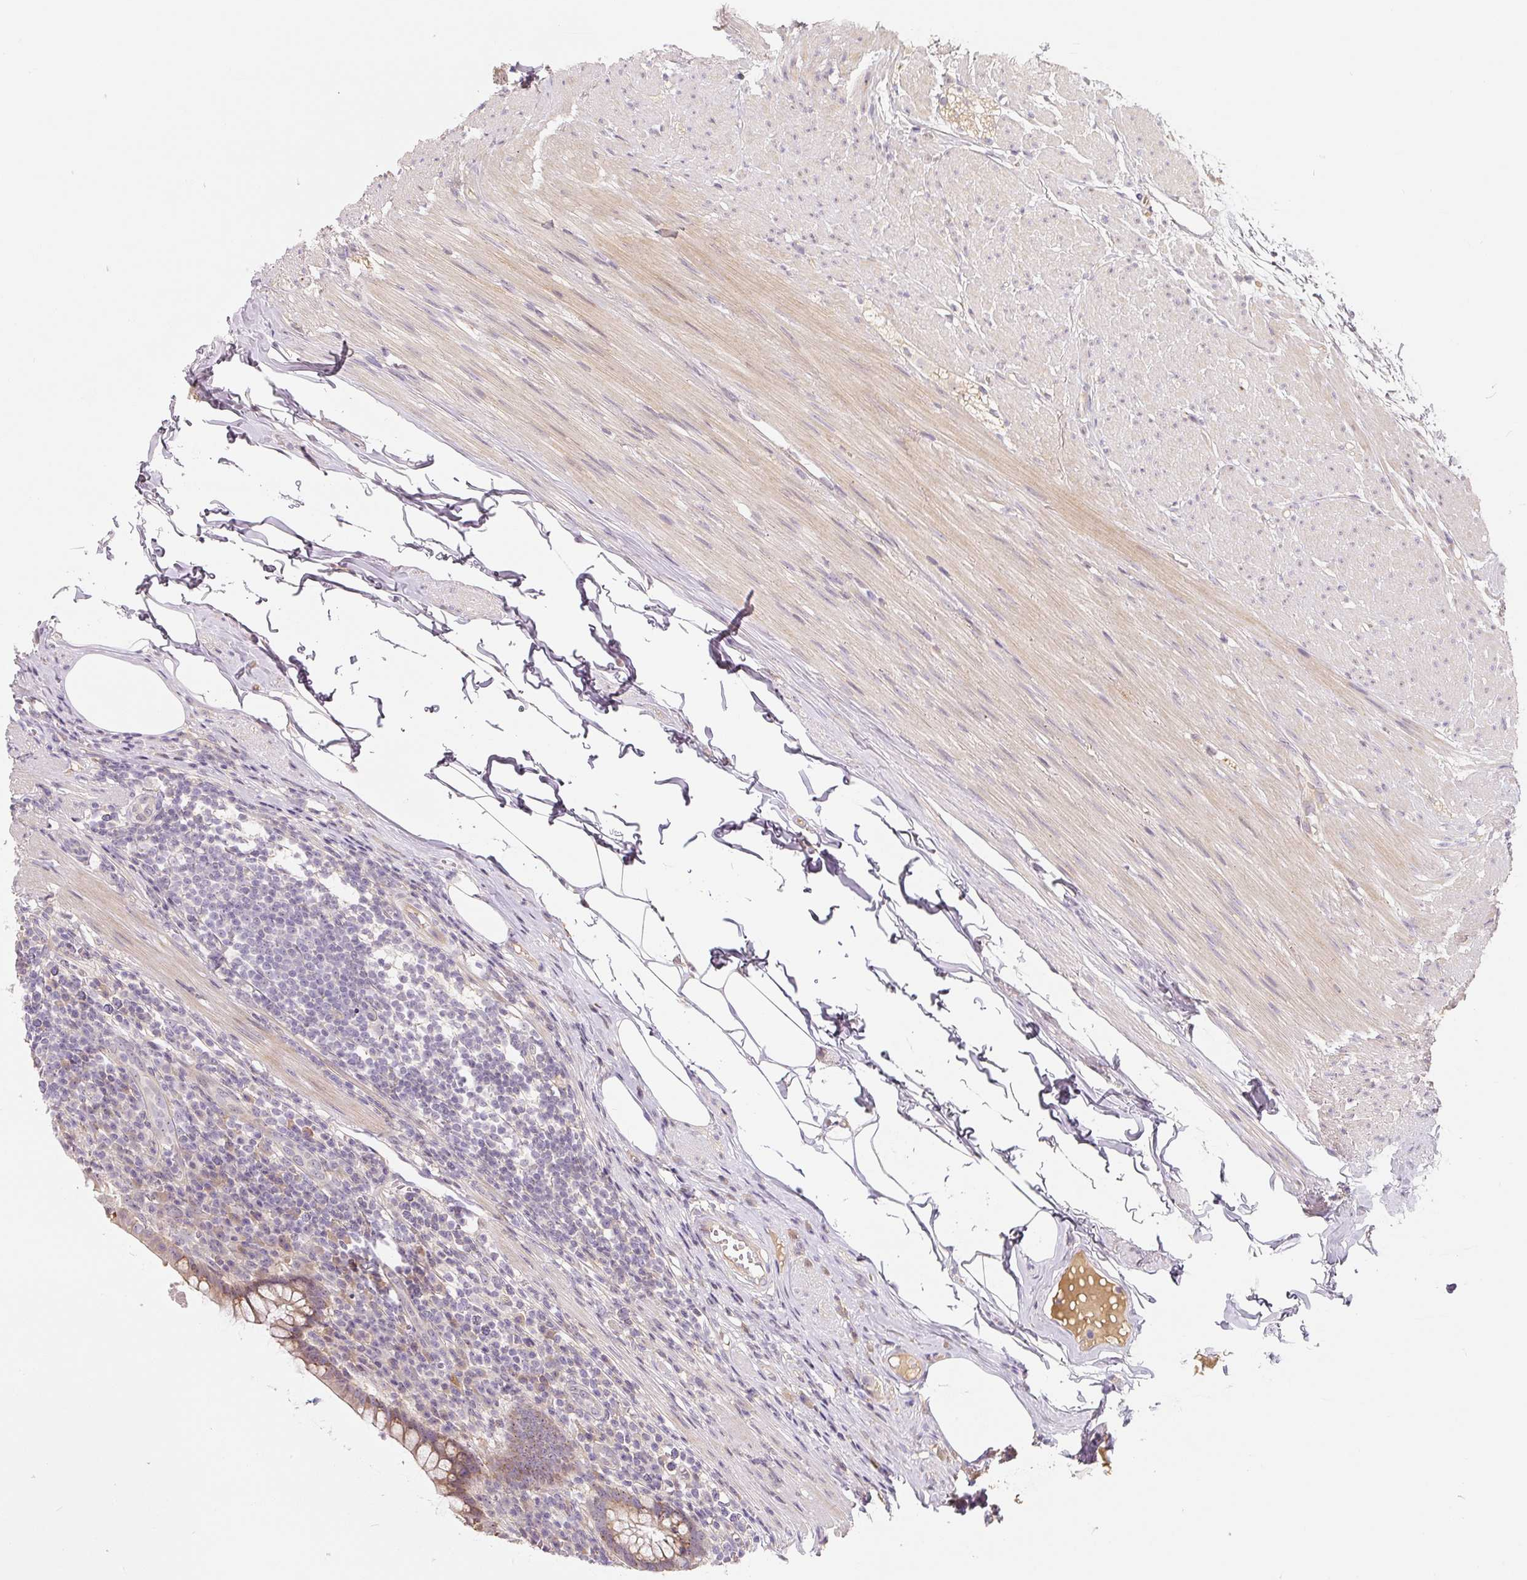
{"staining": {"intensity": "weak", "quantity": ">75%", "location": "cytoplasmic/membranous"}, "tissue": "appendix", "cell_type": "Glandular cells", "image_type": "normal", "snomed": [{"axis": "morphology", "description": "Normal tissue, NOS"}, {"axis": "topography", "description": "Appendix"}], "caption": "A histopathology image showing weak cytoplasmic/membranous positivity in about >75% of glandular cells in benign appendix, as visualized by brown immunohistochemical staining.", "gene": "PWWP3B", "patient": {"sex": "female", "age": 56}}